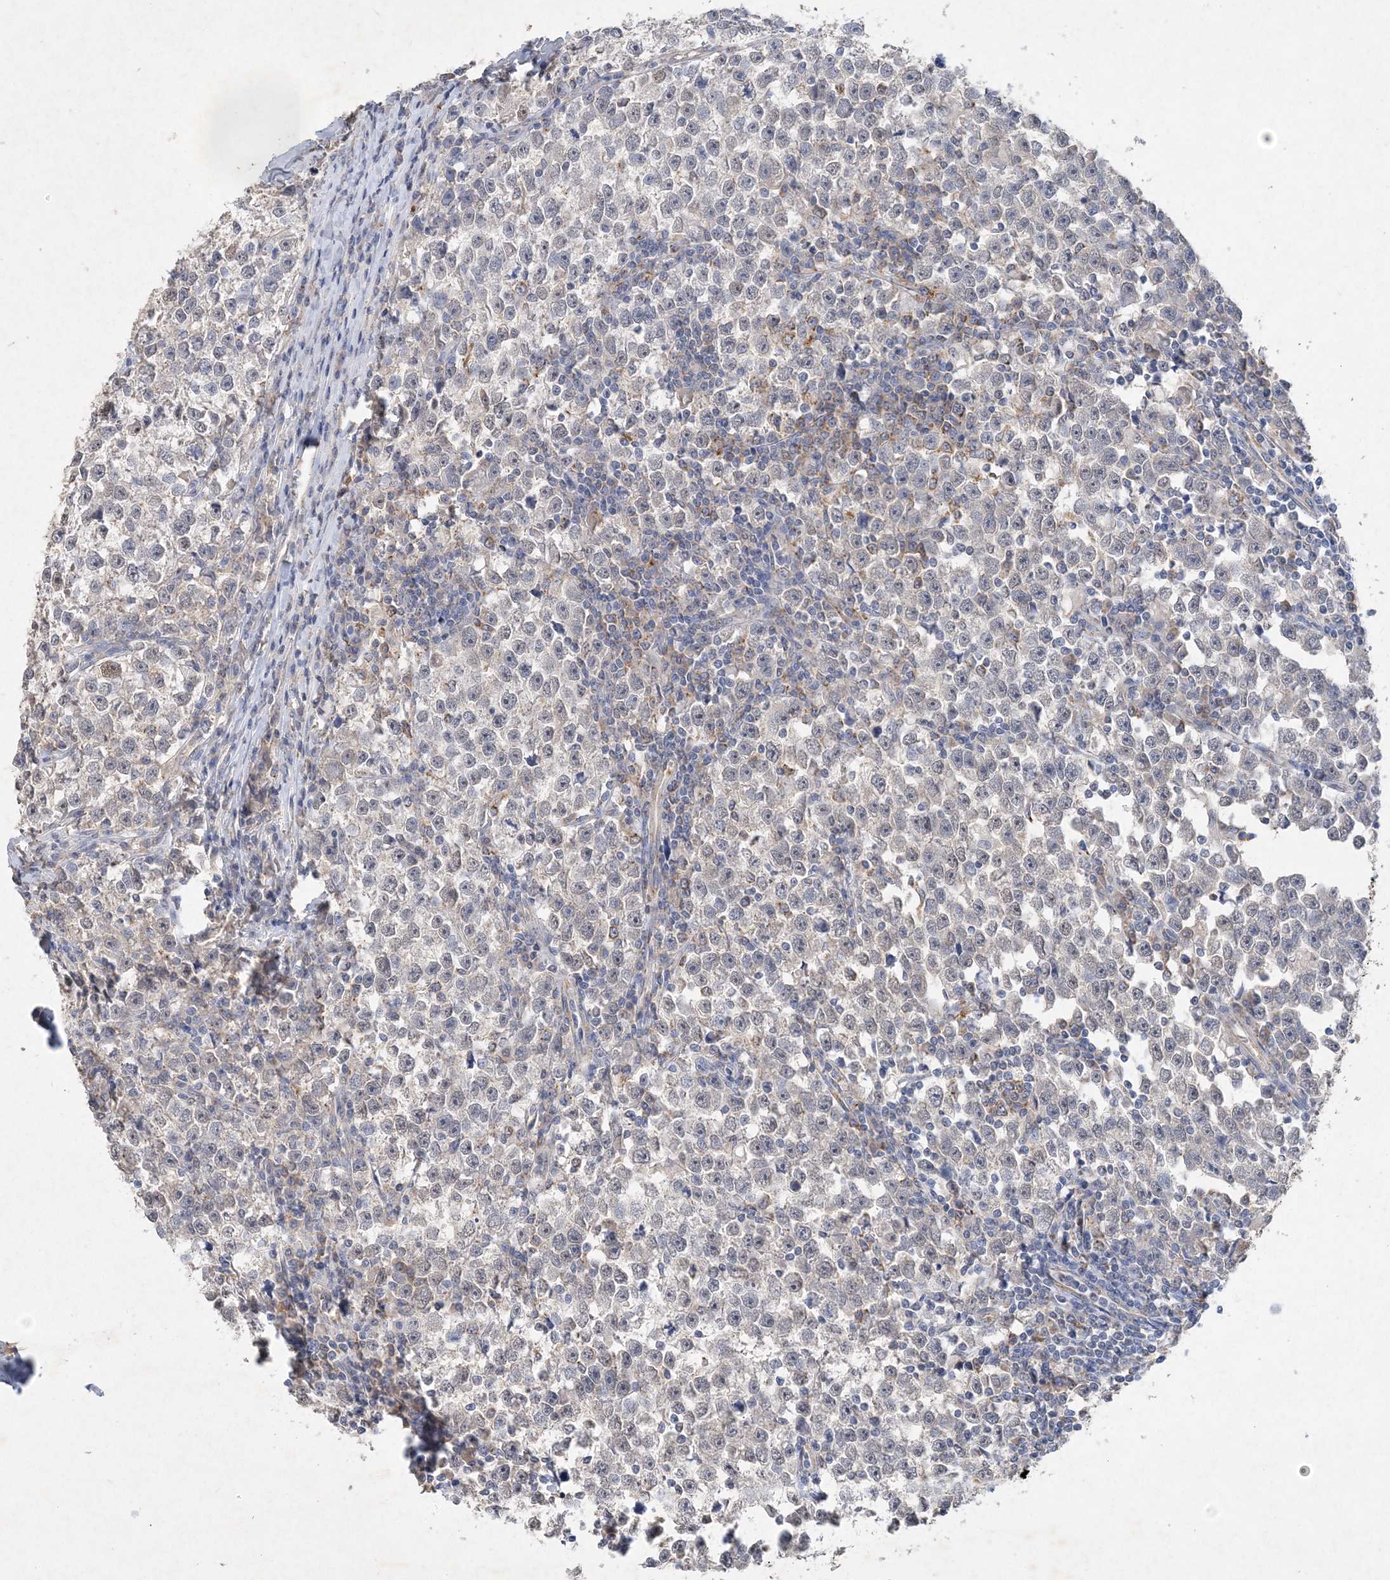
{"staining": {"intensity": "weak", "quantity": "<25%", "location": "cytoplasmic/membranous"}, "tissue": "testis cancer", "cell_type": "Tumor cells", "image_type": "cancer", "snomed": [{"axis": "morphology", "description": "Normal tissue, NOS"}, {"axis": "morphology", "description": "Seminoma, NOS"}, {"axis": "topography", "description": "Testis"}], "caption": "An IHC photomicrograph of testis cancer is shown. There is no staining in tumor cells of testis cancer.", "gene": "C11orf58", "patient": {"sex": "male", "age": 43}}